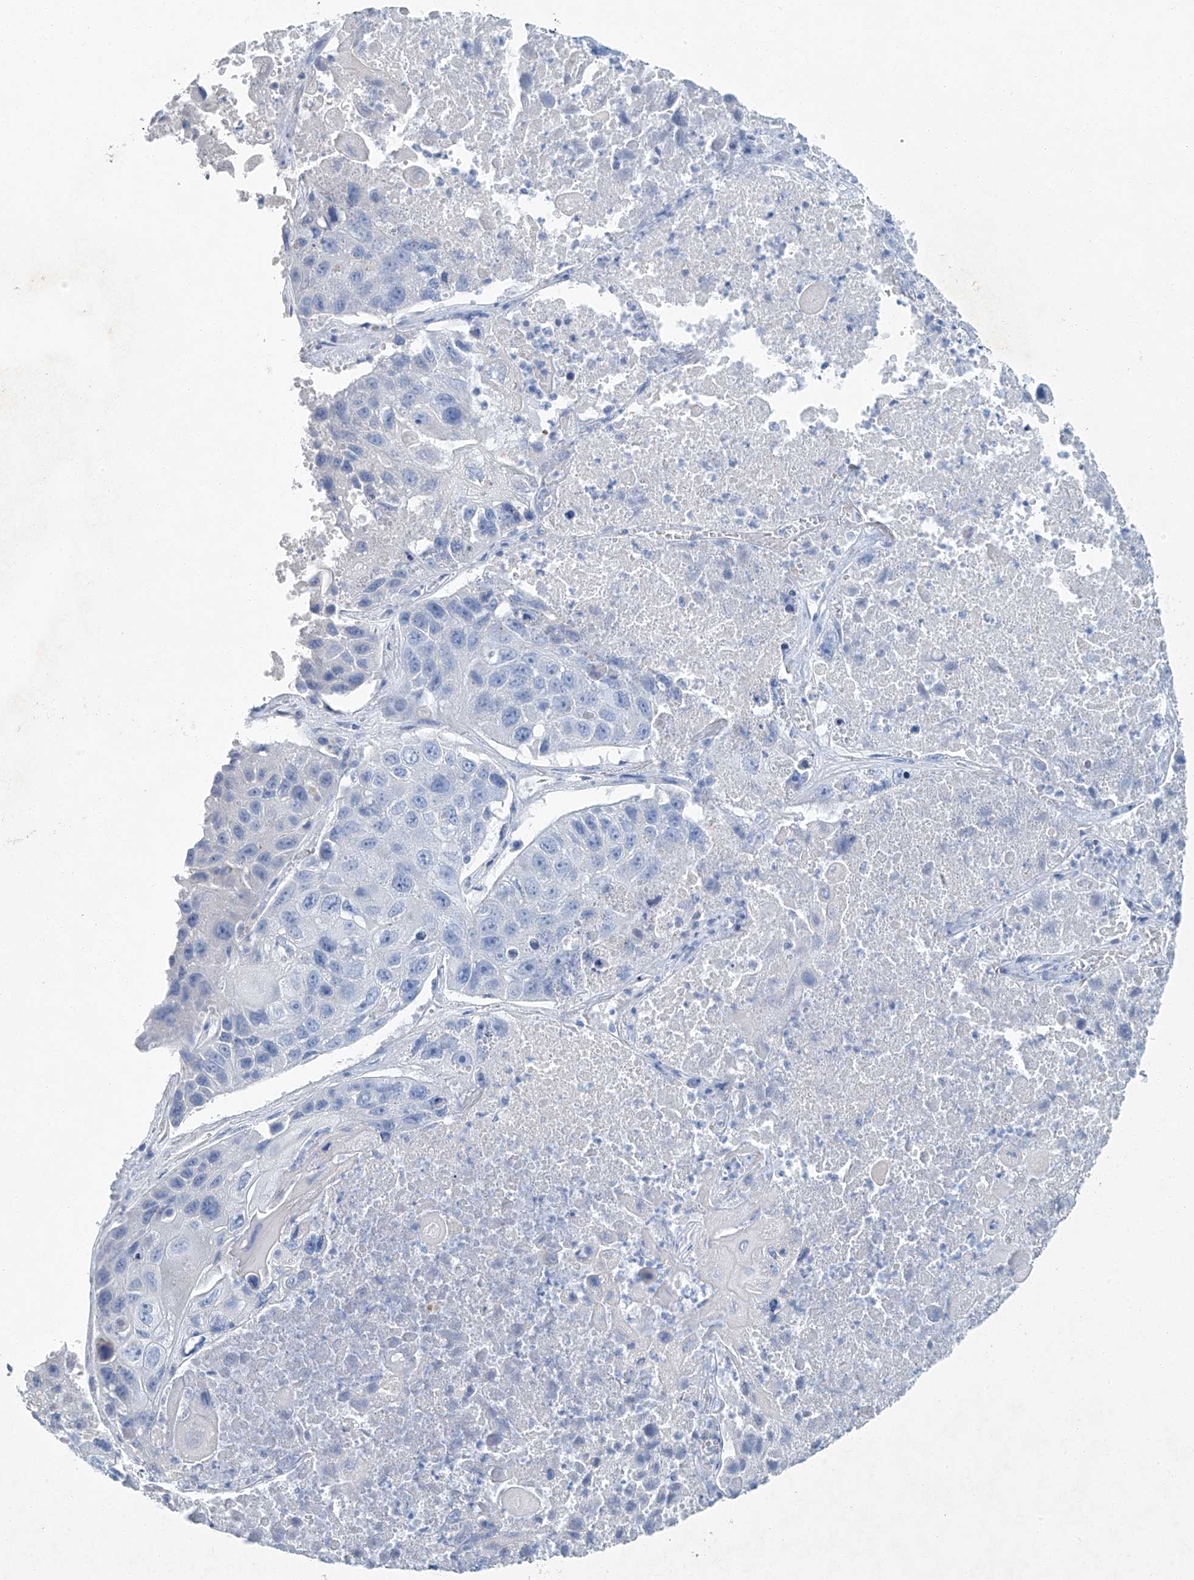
{"staining": {"intensity": "negative", "quantity": "none", "location": "none"}, "tissue": "lung cancer", "cell_type": "Tumor cells", "image_type": "cancer", "snomed": [{"axis": "morphology", "description": "Squamous cell carcinoma, NOS"}, {"axis": "topography", "description": "Lung"}], "caption": "Immunohistochemistry (IHC) of lung squamous cell carcinoma displays no positivity in tumor cells.", "gene": "C1orf87", "patient": {"sex": "male", "age": 61}}